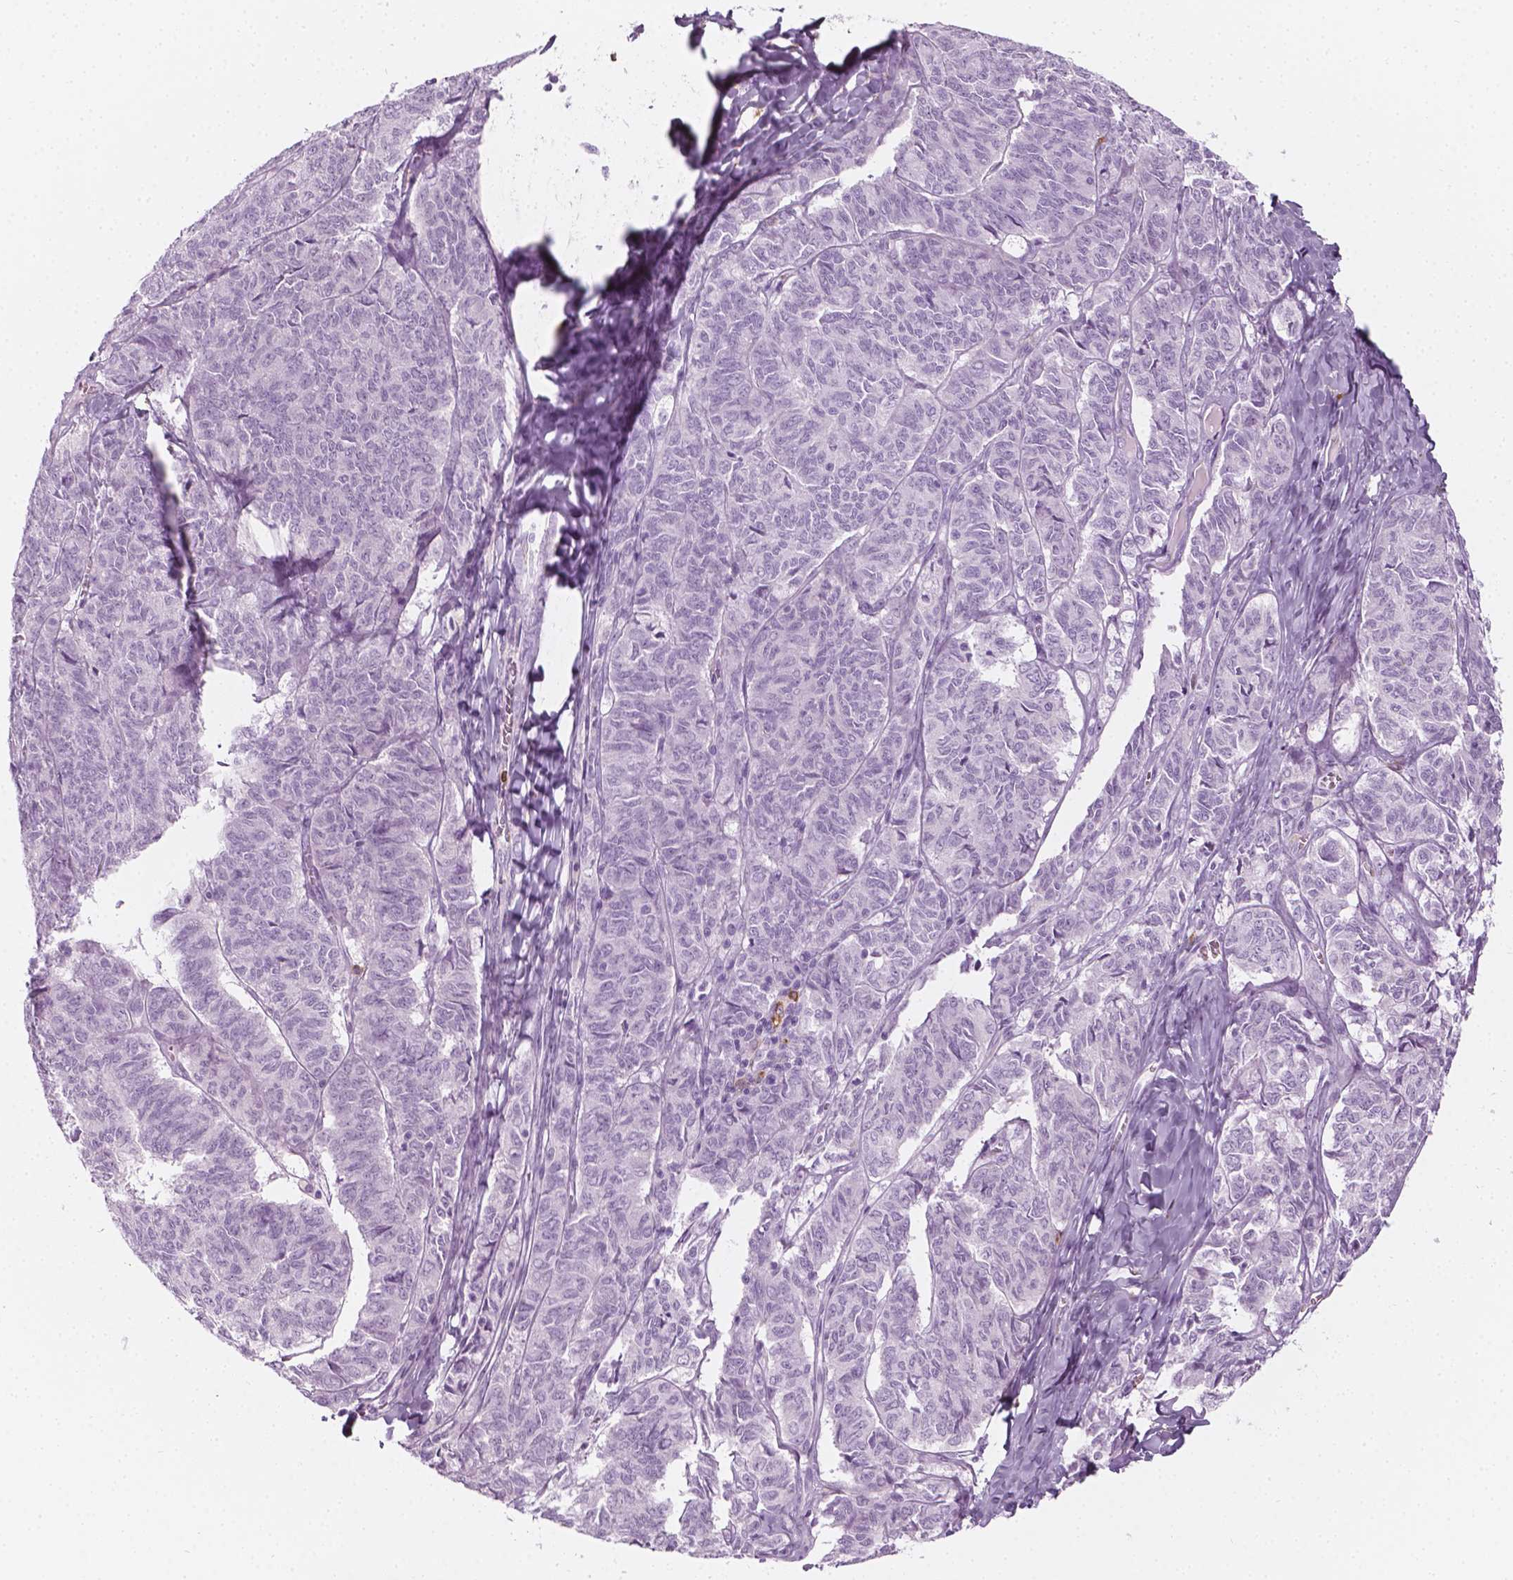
{"staining": {"intensity": "negative", "quantity": "none", "location": "none"}, "tissue": "ovarian cancer", "cell_type": "Tumor cells", "image_type": "cancer", "snomed": [{"axis": "morphology", "description": "Carcinoma, endometroid"}, {"axis": "topography", "description": "Ovary"}], "caption": "DAB (3,3'-diaminobenzidine) immunohistochemical staining of endometroid carcinoma (ovarian) reveals no significant staining in tumor cells.", "gene": "CES1", "patient": {"sex": "female", "age": 80}}